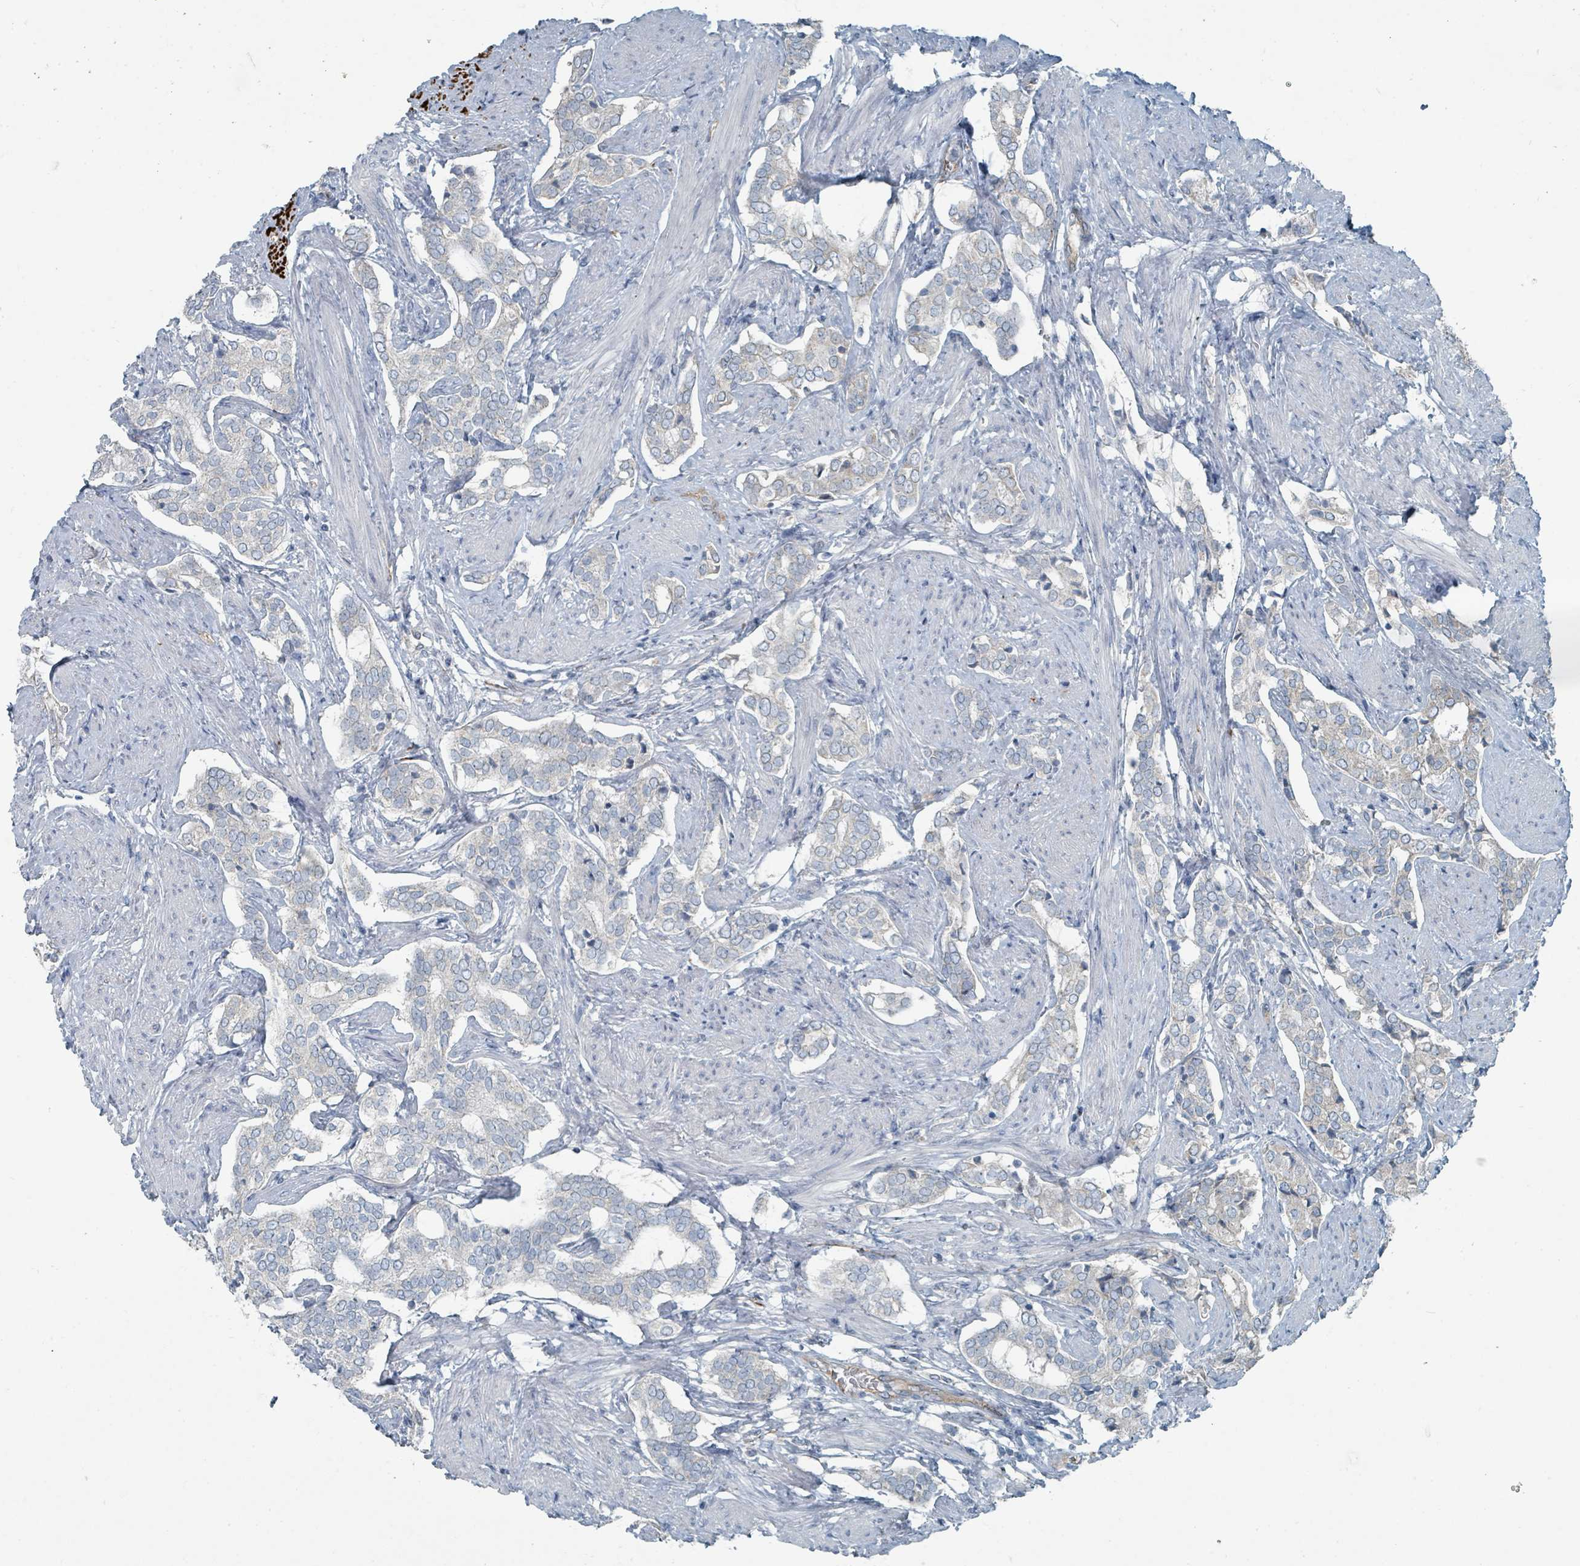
{"staining": {"intensity": "negative", "quantity": "none", "location": "none"}, "tissue": "prostate cancer", "cell_type": "Tumor cells", "image_type": "cancer", "snomed": [{"axis": "morphology", "description": "Adenocarcinoma, High grade"}, {"axis": "topography", "description": "Prostate"}], "caption": "High power microscopy micrograph of an IHC photomicrograph of prostate cancer, revealing no significant positivity in tumor cells.", "gene": "RASA4", "patient": {"sex": "male", "age": 71}}